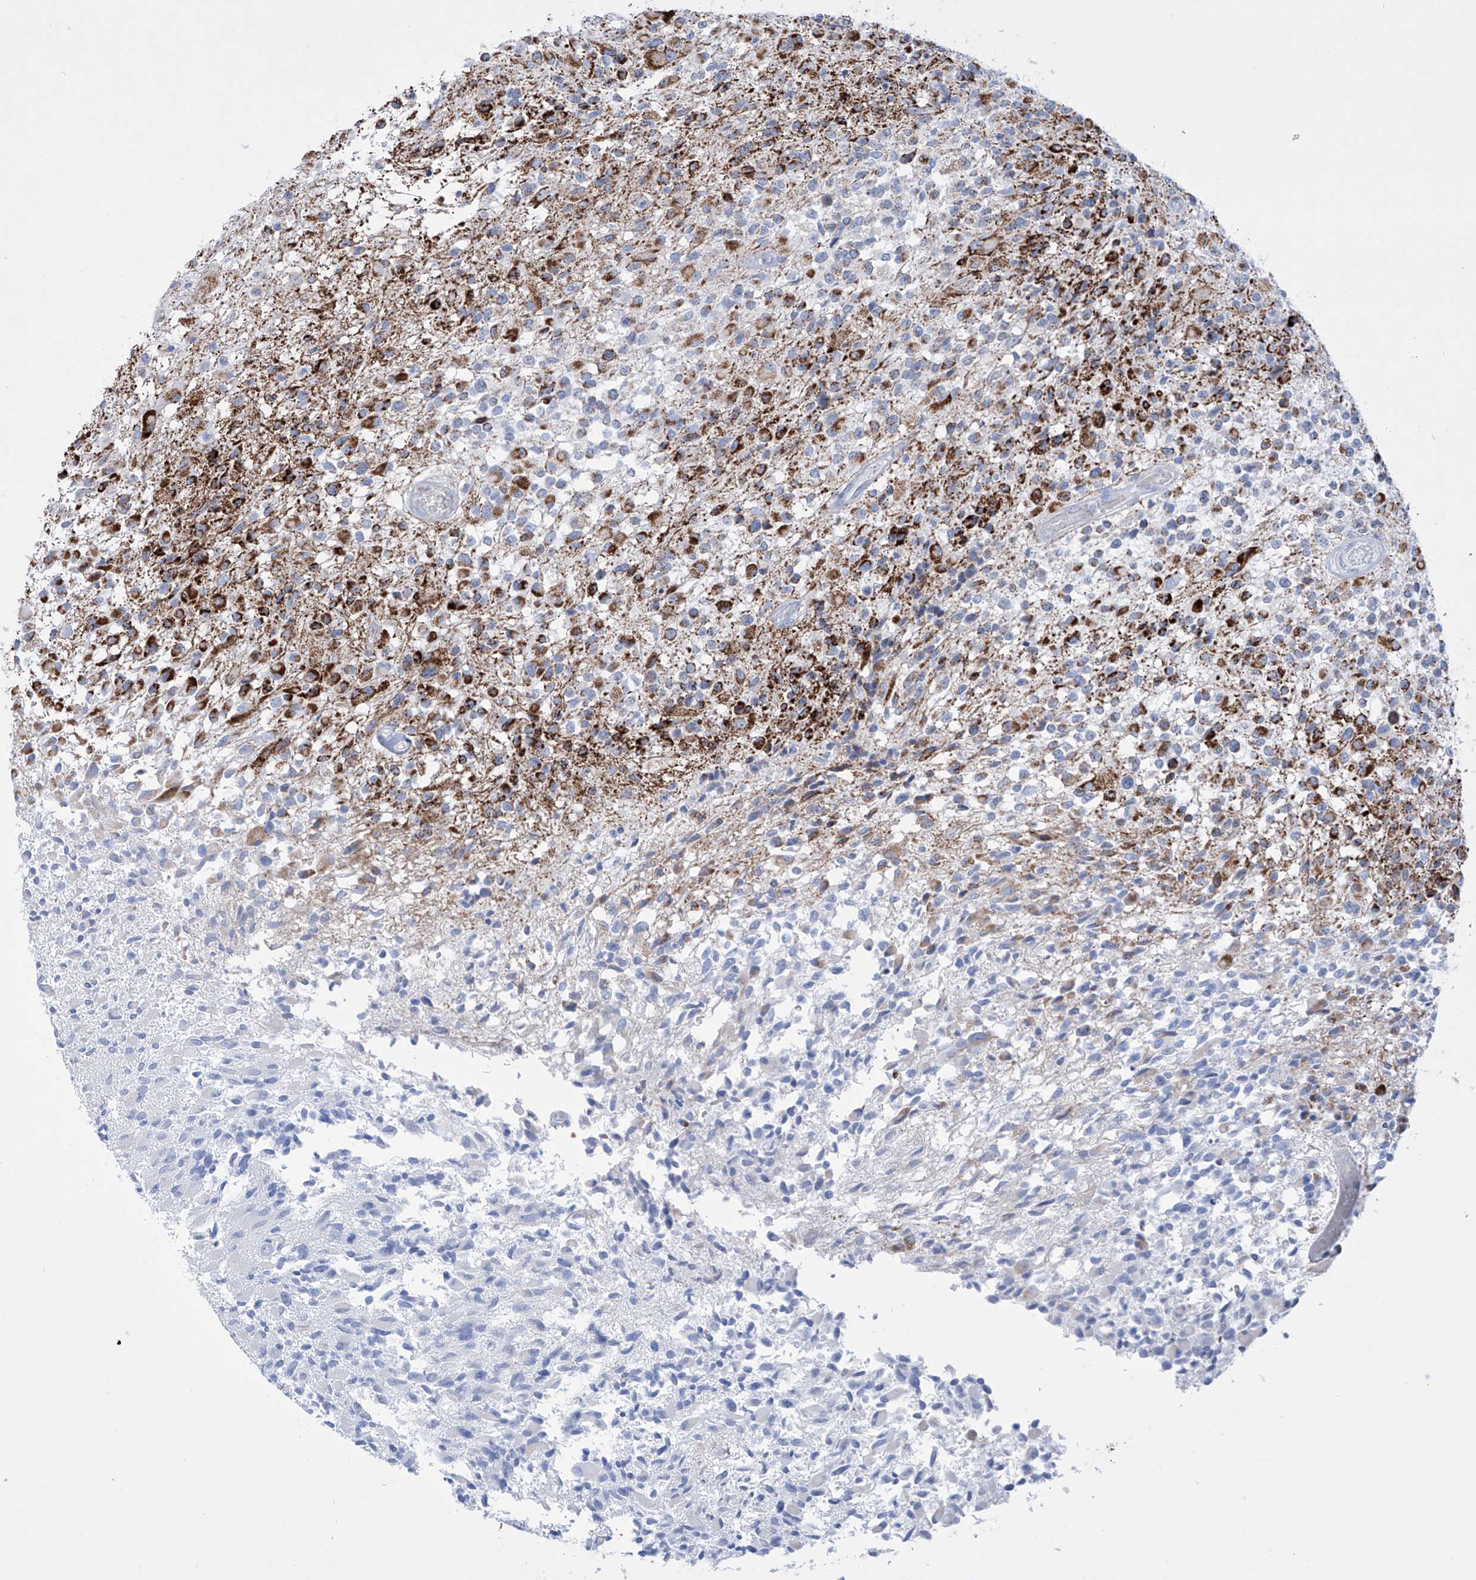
{"staining": {"intensity": "strong", "quantity": "25%-75%", "location": "cytoplasmic/membranous"}, "tissue": "glioma", "cell_type": "Tumor cells", "image_type": "cancer", "snomed": [{"axis": "morphology", "description": "Glioma, malignant, High grade"}, {"axis": "morphology", "description": "Glioblastoma, NOS"}, {"axis": "topography", "description": "Brain"}], "caption": "Glioma stained with a brown dye demonstrates strong cytoplasmic/membranous positive staining in about 25%-75% of tumor cells.", "gene": "ALDH6A1", "patient": {"sex": "male", "age": 60}}